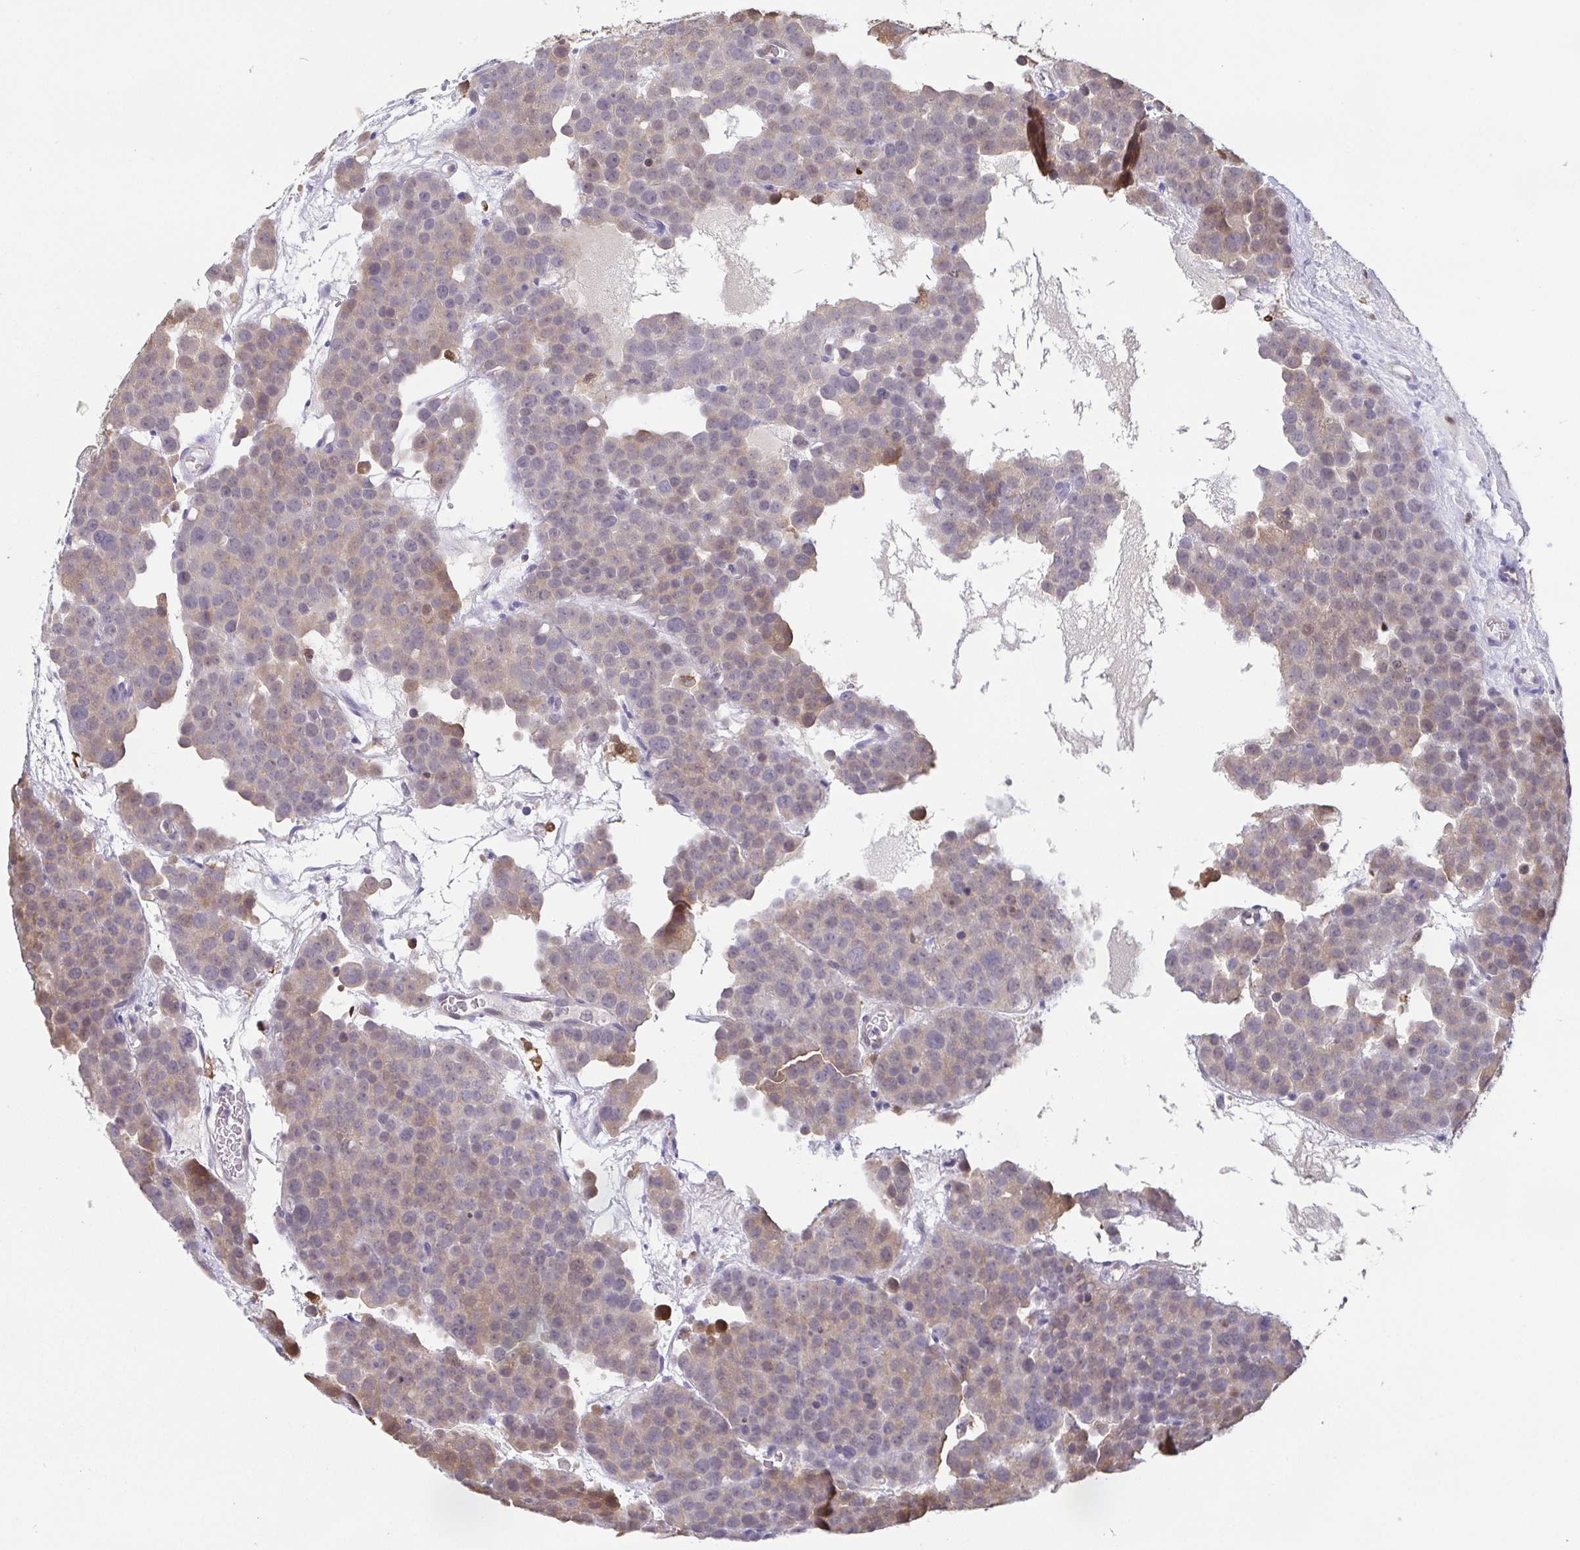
{"staining": {"intensity": "weak", "quantity": "25%-75%", "location": "cytoplasmic/membranous,nuclear"}, "tissue": "testis cancer", "cell_type": "Tumor cells", "image_type": "cancer", "snomed": [{"axis": "morphology", "description": "Seminoma, NOS"}, {"axis": "topography", "description": "Testis"}], "caption": "Weak cytoplasmic/membranous and nuclear protein expression is seen in about 25%-75% of tumor cells in testis cancer. (DAB = brown stain, brightfield microscopy at high magnification).", "gene": "IDH1", "patient": {"sex": "male", "age": 71}}